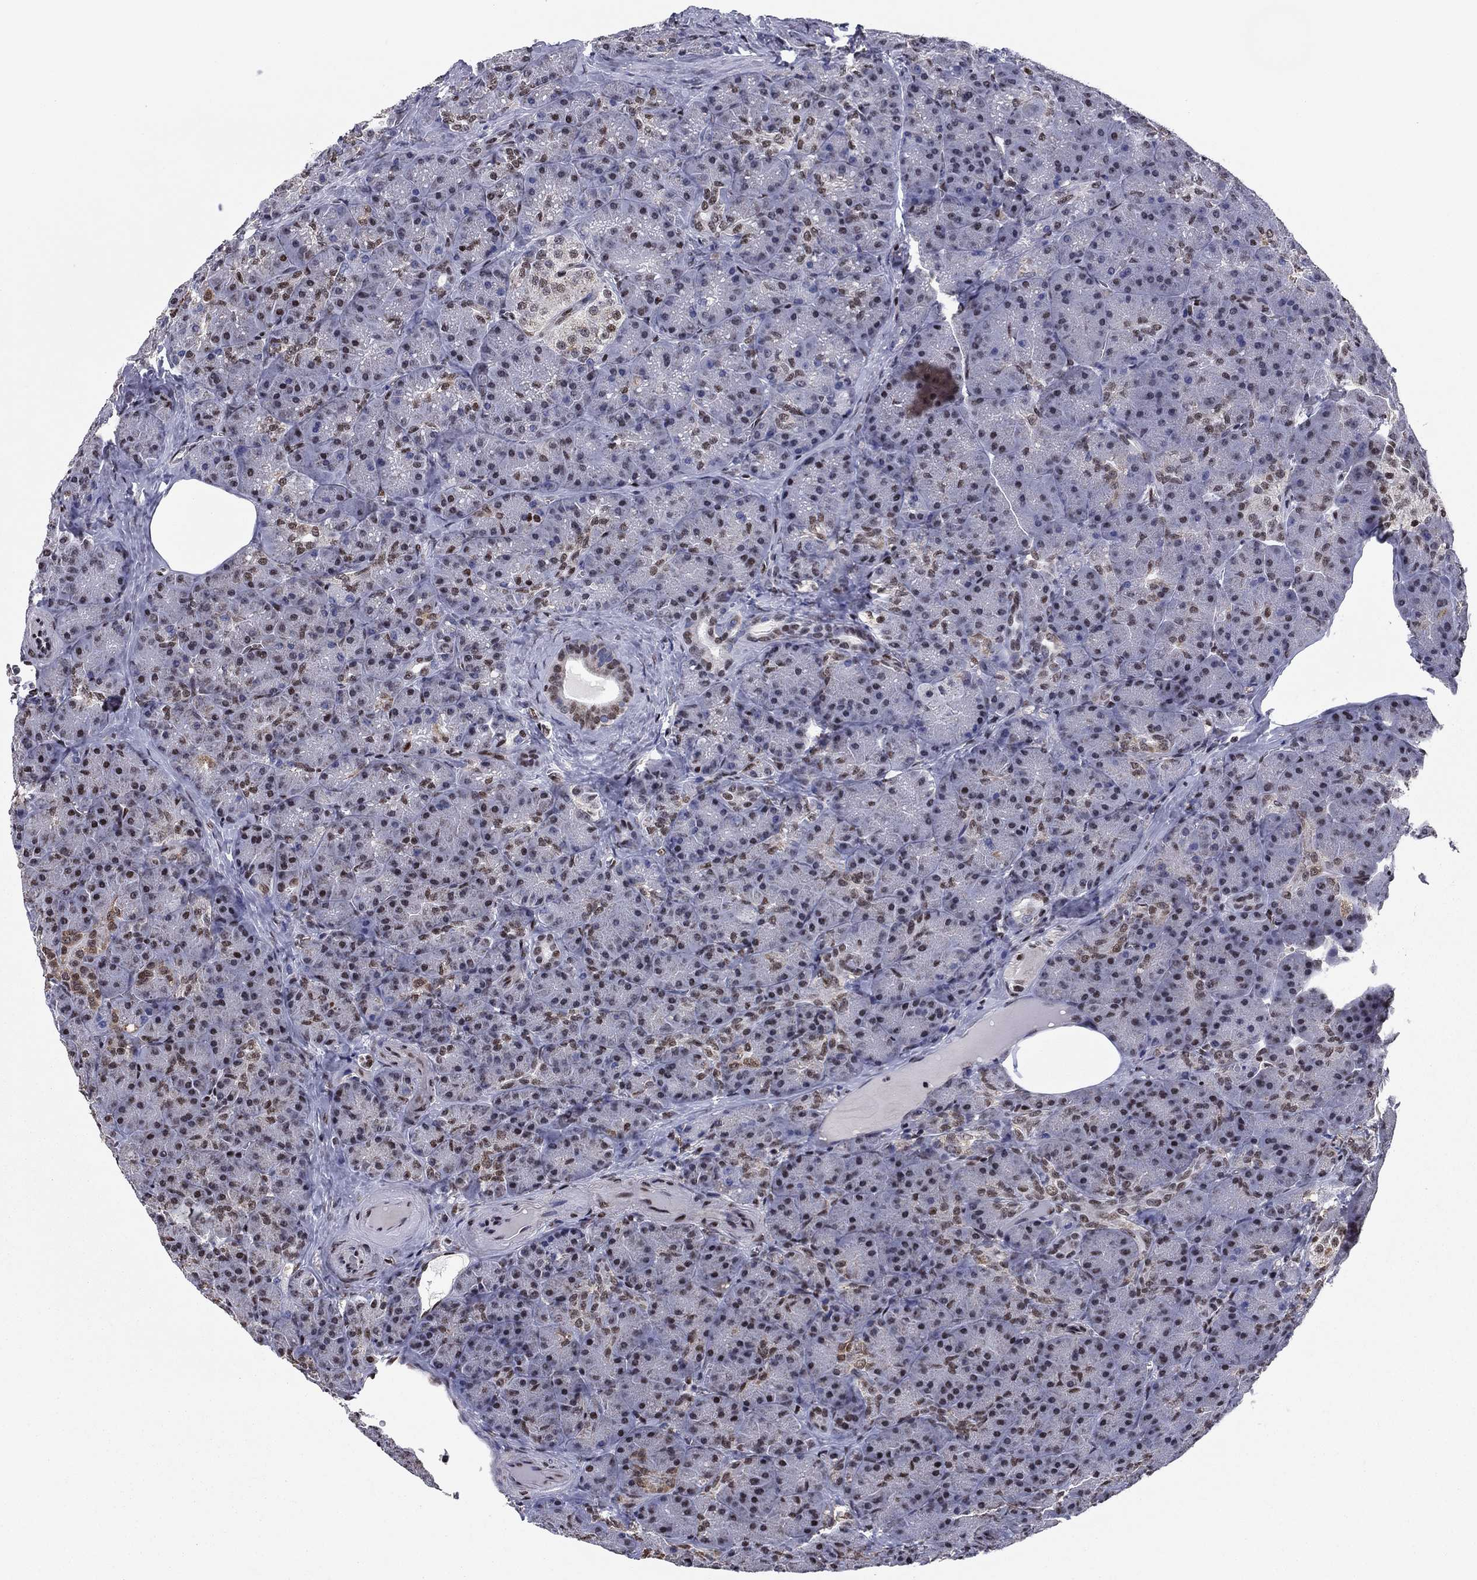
{"staining": {"intensity": "weak", "quantity": "25%-75%", "location": "nuclear"}, "tissue": "pancreas", "cell_type": "Exocrine glandular cells", "image_type": "normal", "snomed": [{"axis": "morphology", "description": "Normal tissue, NOS"}, {"axis": "topography", "description": "Pancreas"}], "caption": "Unremarkable pancreas was stained to show a protein in brown. There is low levels of weak nuclear expression in approximately 25%-75% of exocrine glandular cells. (brown staining indicates protein expression, while blue staining denotes nuclei).", "gene": "N4BP2", "patient": {"sex": "male", "age": 57}}